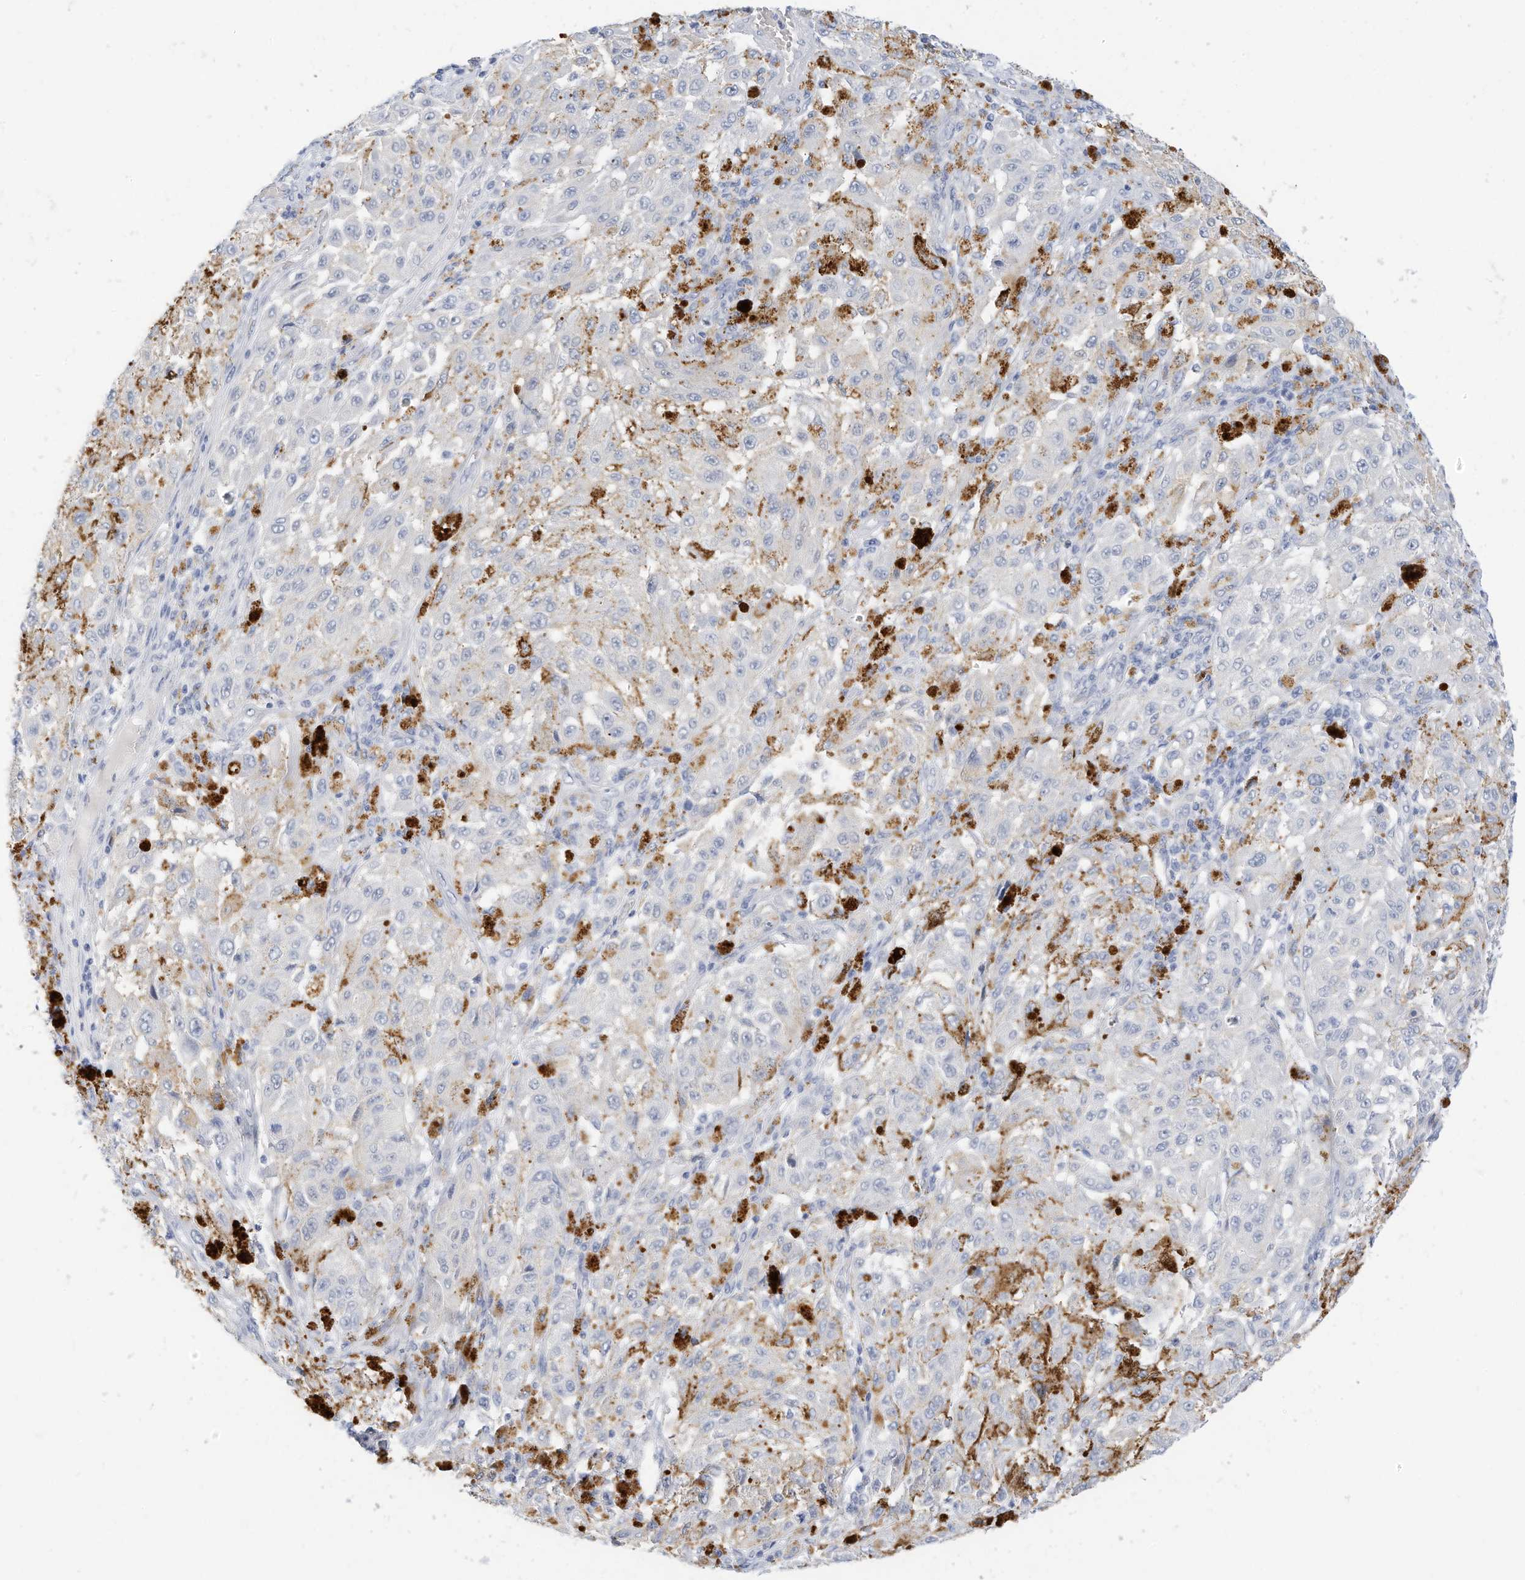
{"staining": {"intensity": "negative", "quantity": "none", "location": "none"}, "tissue": "melanoma", "cell_type": "Tumor cells", "image_type": "cancer", "snomed": [{"axis": "morphology", "description": "Malignant melanoma, NOS"}, {"axis": "topography", "description": "Skin"}], "caption": "High magnification brightfield microscopy of malignant melanoma stained with DAB (brown) and counterstained with hematoxylin (blue): tumor cells show no significant staining.", "gene": "SPOCD1", "patient": {"sex": "female", "age": 64}}